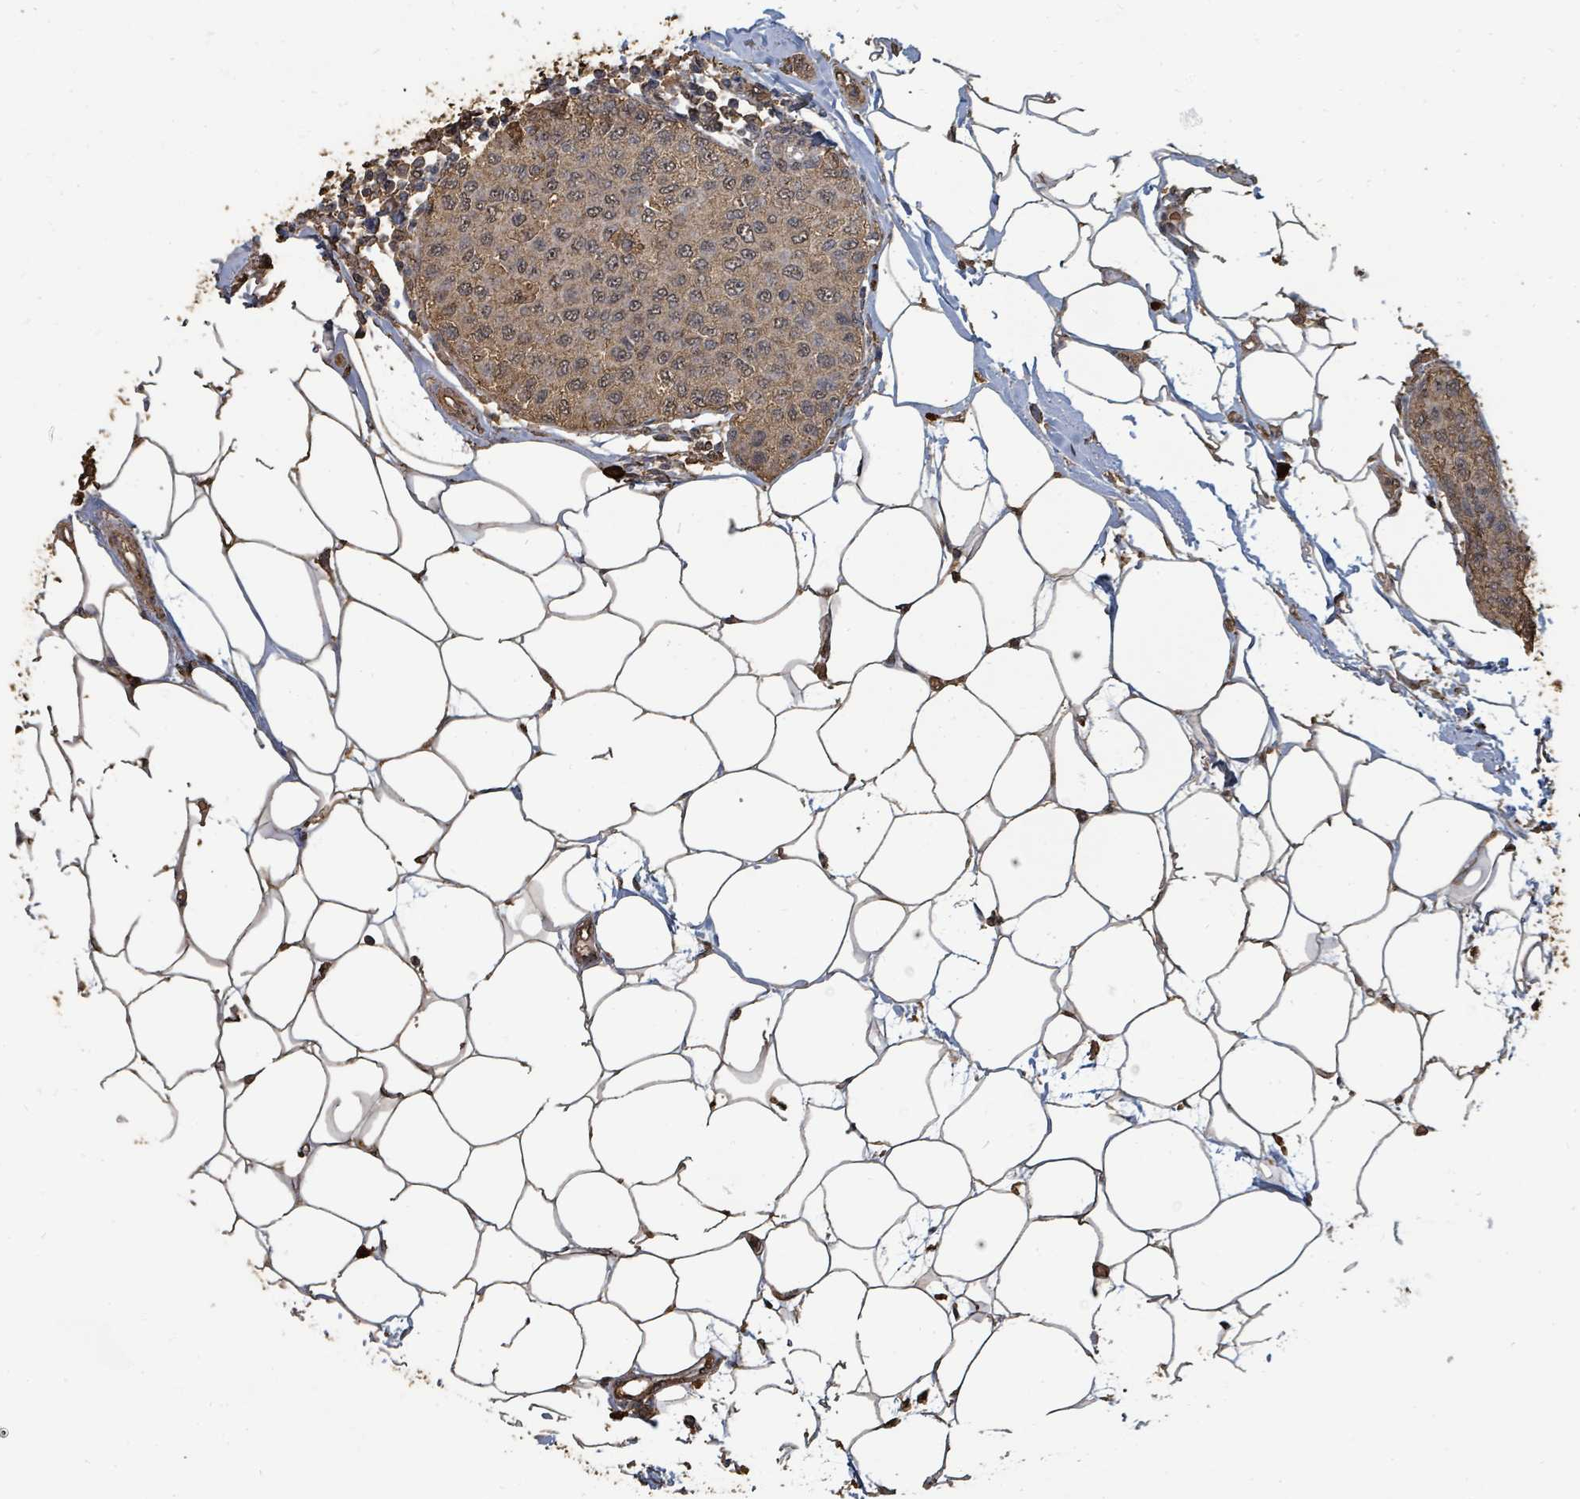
{"staining": {"intensity": "weak", "quantity": "25%-75%", "location": "cytoplasmic/membranous,nuclear"}, "tissue": "breast cancer", "cell_type": "Tumor cells", "image_type": "cancer", "snomed": [{"axis": "morphology", "description": "Duct carcinoma"}, {"axis": "topography", "description": "Breast"}], "caption": "A histopathology image of breast intraductal carcinoma stained for a protein exhibits weak cytoplasmic/membranous and nuclear brown staining in tumor cells.", "gene": "C6orf52", "patient": {"sex": "female", "age": 72}}